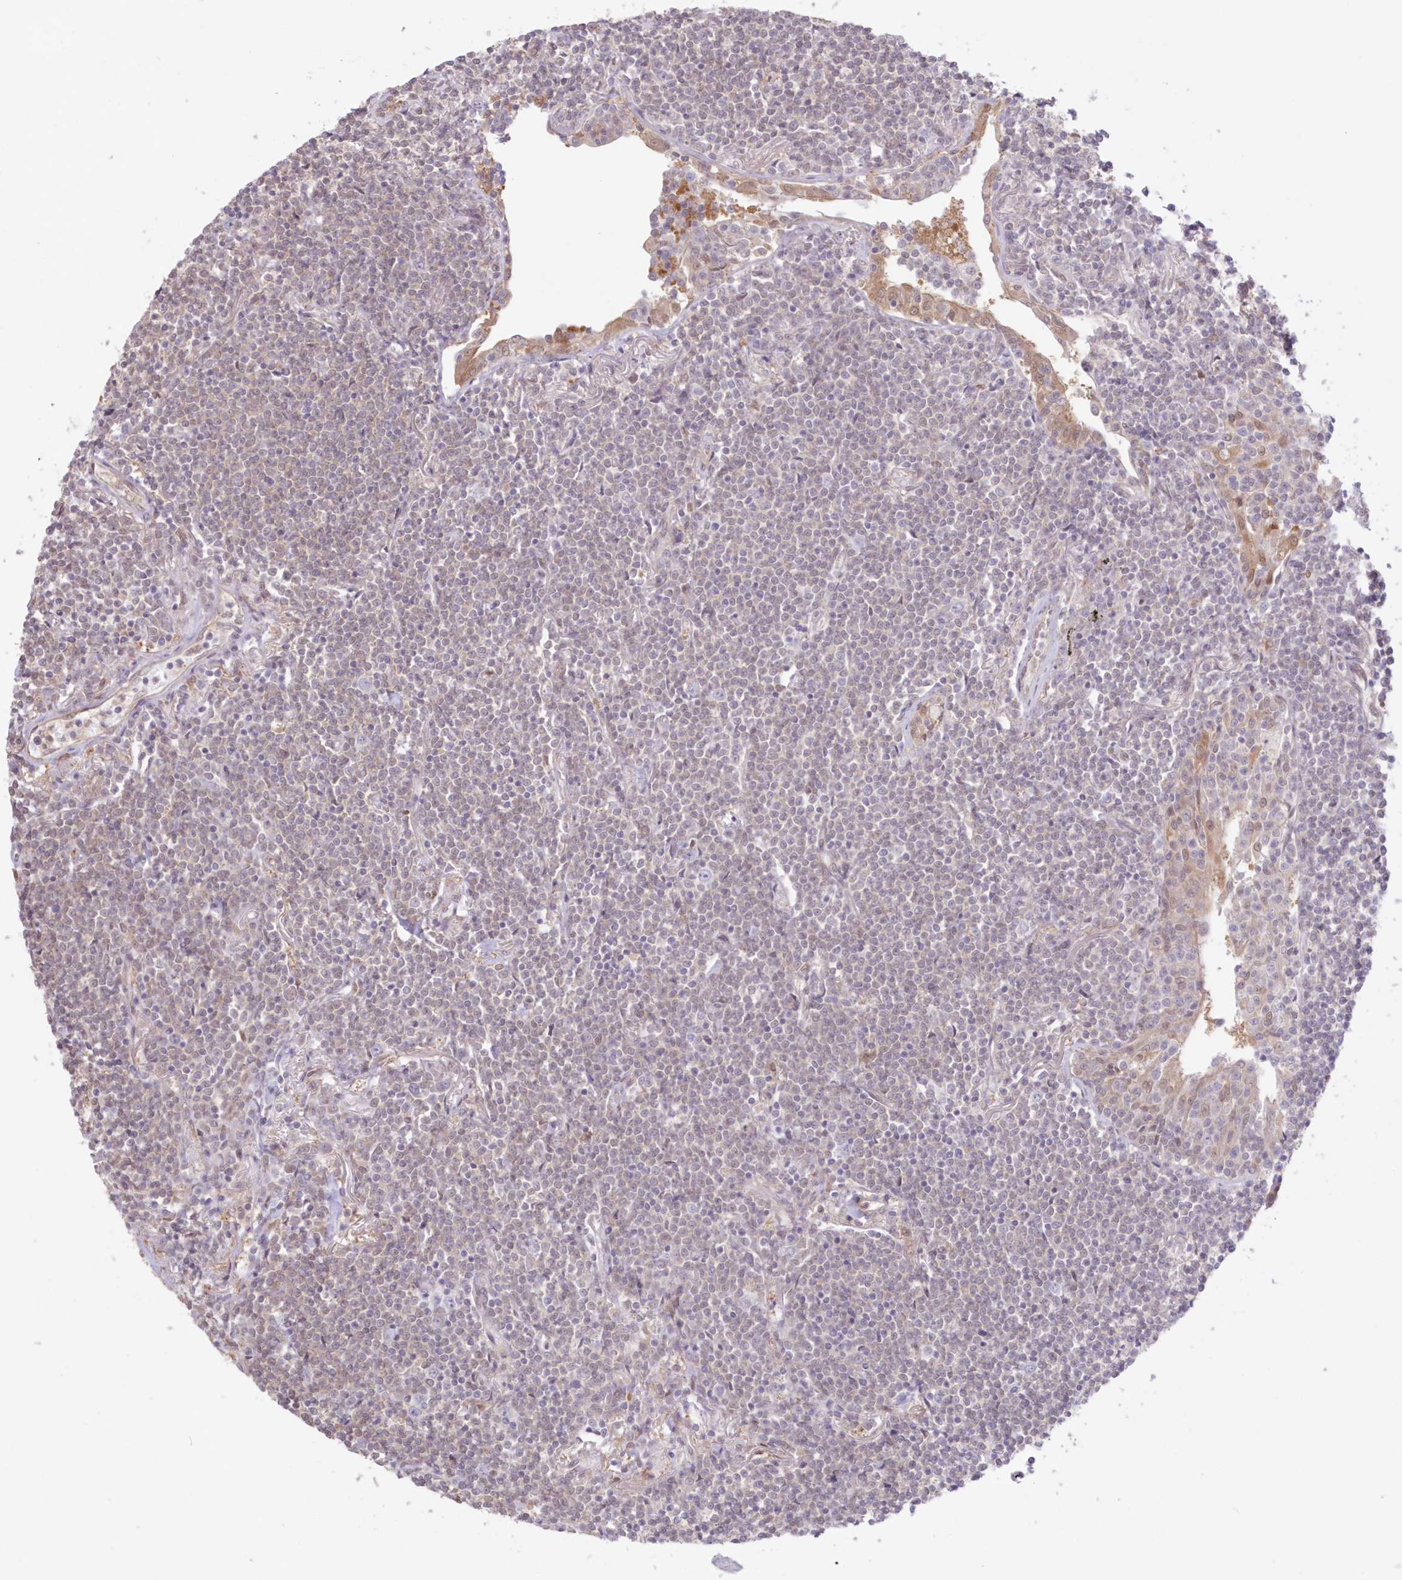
{"staining": {"intensity": "negative", "quantity": "none", "location": "none"}, "tissue": "lymphoma", "cell_type": "Tumor cells", "image_type": "cancer", "snomed": [{"axis": "morphology", "description": "Malignant lymphoma, non-Hodgkin's type, Low grade"}, {"axis": "topography", "description": "Lung"}], "caption": "Tumor cells show no significant expression in malignant lymphoma, non-Hodgkin's type (low-grade).", "gene": "RNPEP", "patient": {"sex": "female", "age": 71}}